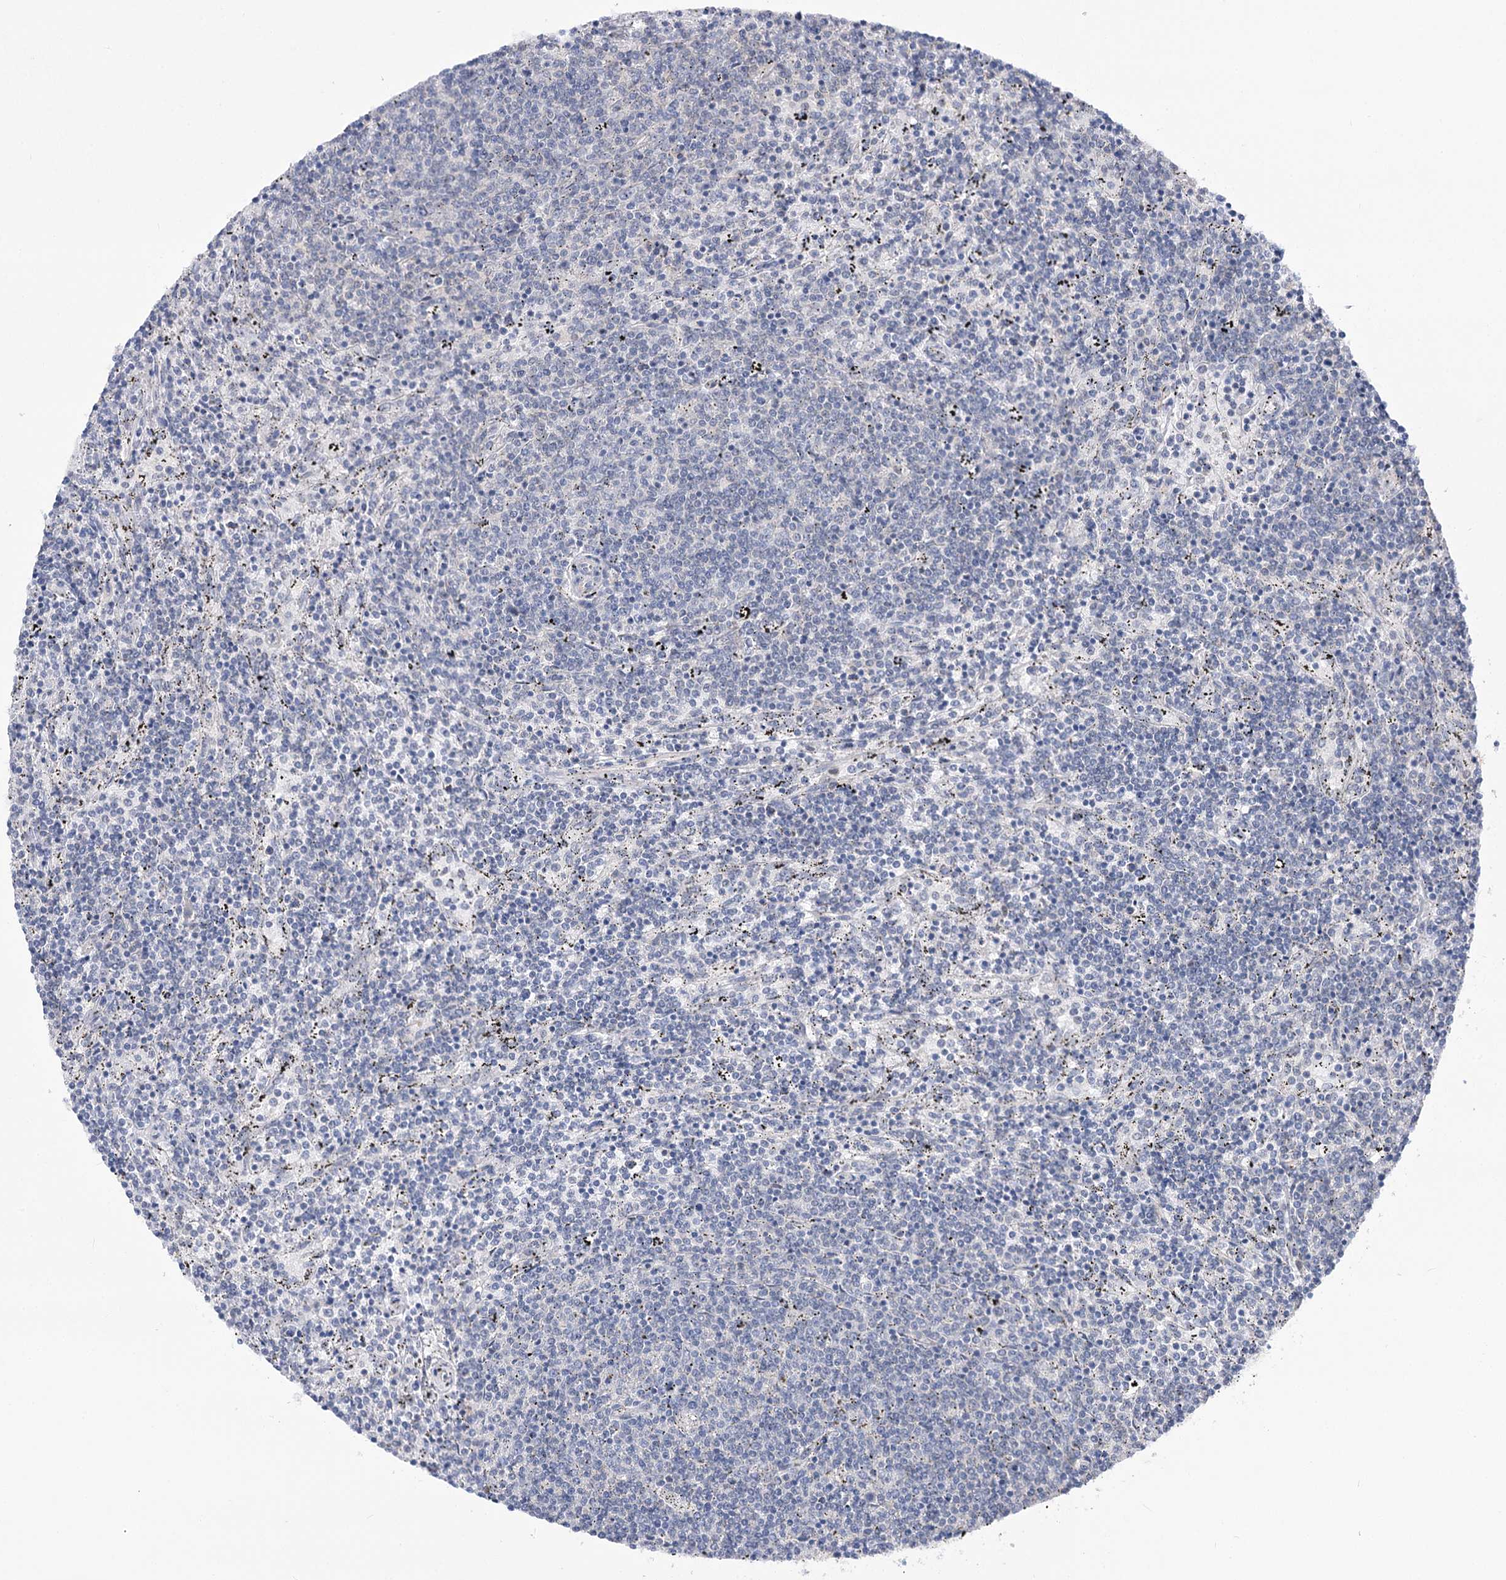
{"staining": {"intensity": "negative", "quantity": "none", "location": "none"}, "tissue": "lymphoma", "cell_type": "Tumor cells", "image_type": "cancer", "snomed": [{"axis": "morphology", "description": "Malignant lymphoma, non-Hodgkin's type, Low grade"}, {"axis": "topography", "description": "Spleen"}], "caption": "Immunohistochemistry photomicrograph of neoplastic tissue: lymphoma stained with DAB demonstrates no significant protein expression in tumor cells.", "gene": "ATP10B", "patient": {"sex": "female", "age": 50}}